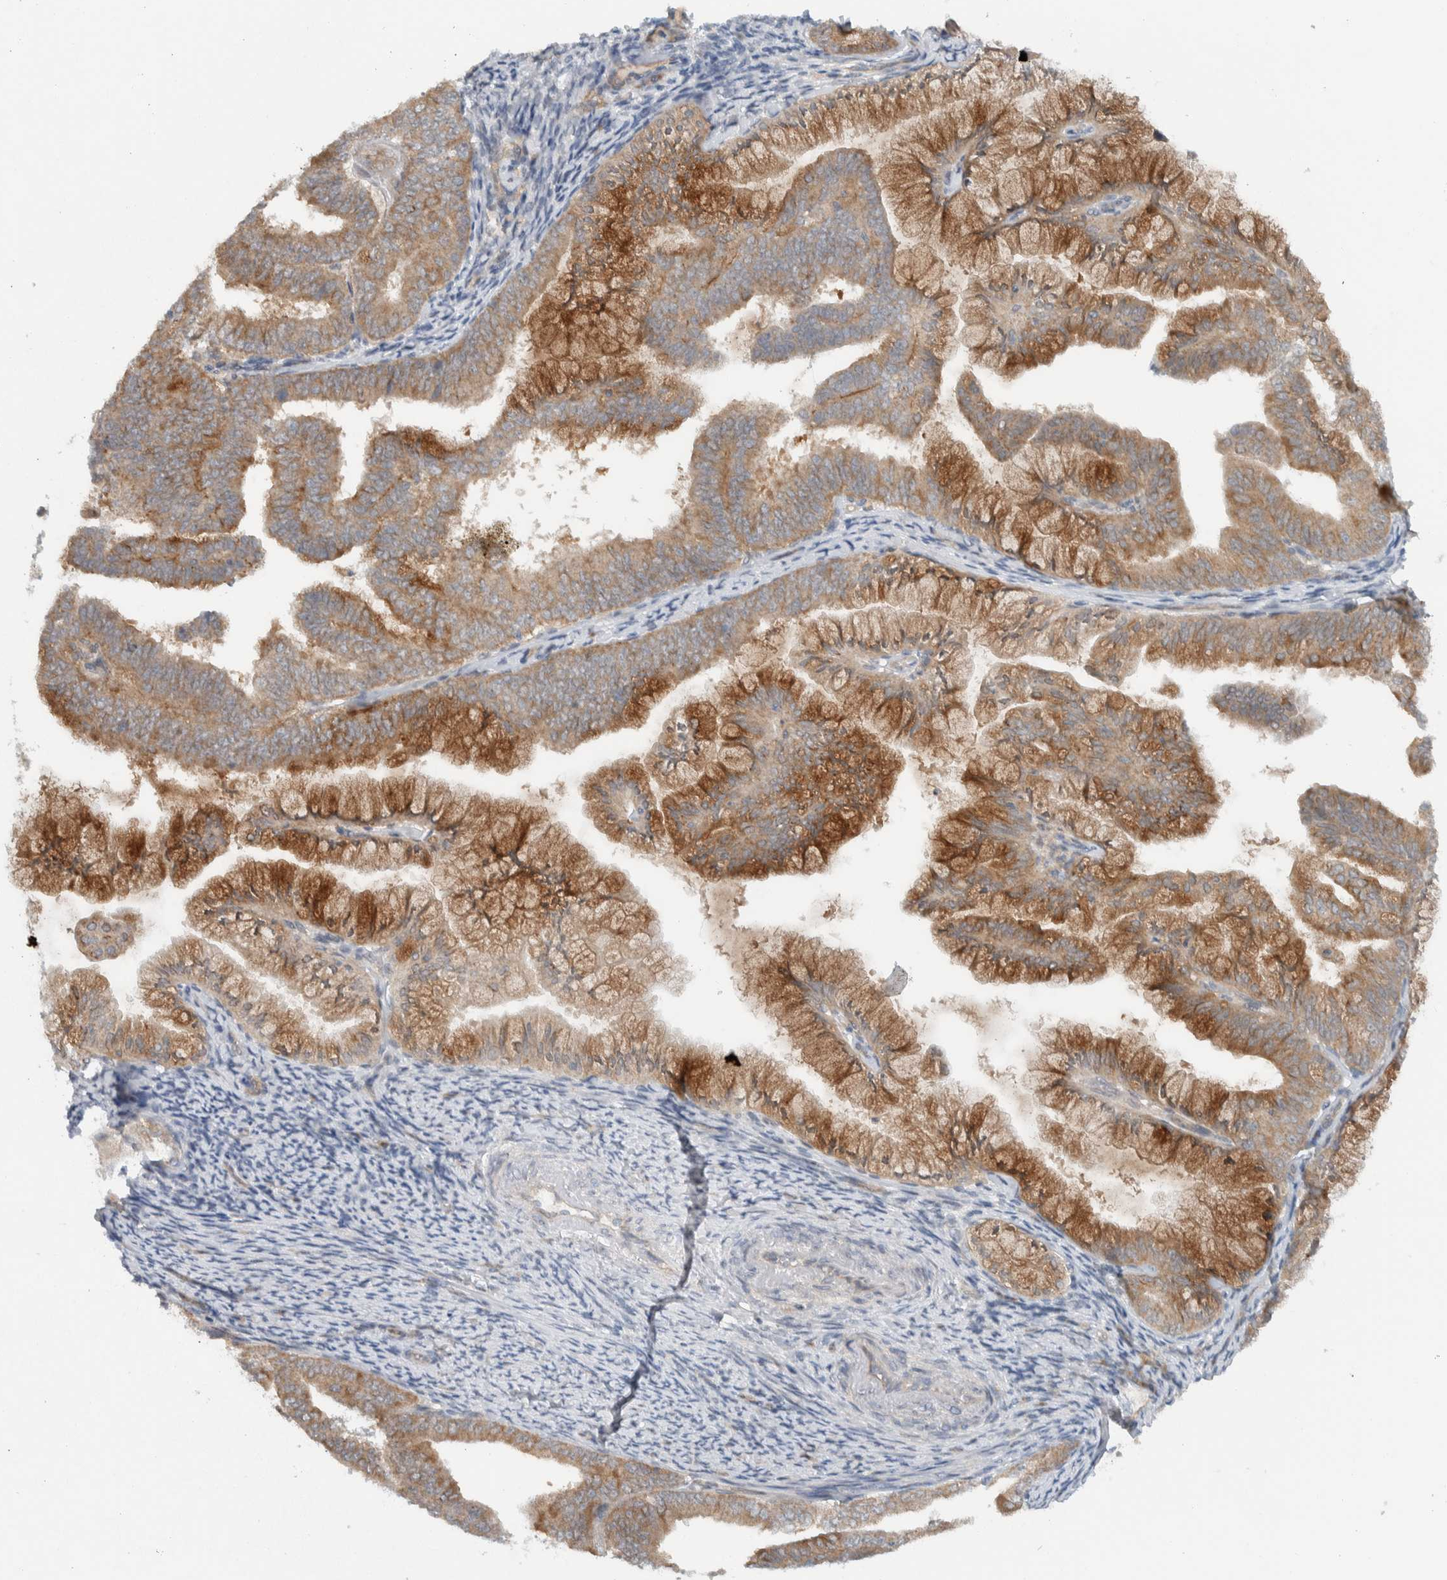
{"staining": {"intensity": "moderate", "quantity": ">75%", "location": "cytoplasmic/membranous"}, "tissue": "endometrial cancer", "cell_type": "Tumor cells", "image_type": "cancer", "snomed": [{"axis": "morphology", "description": "Adenocarcinoma, NOS"}, {"axis": "topography", "description": "Endometrium"}], "caption": "Adenocarcinoma (endometrial) stained for a protein (brown) exhibits moderate cytoplasmic/membranous positive positivity in about >75% of tumor cells.", "gene": "KLHL6", "patient": {"sex": "female", "age": 63}}